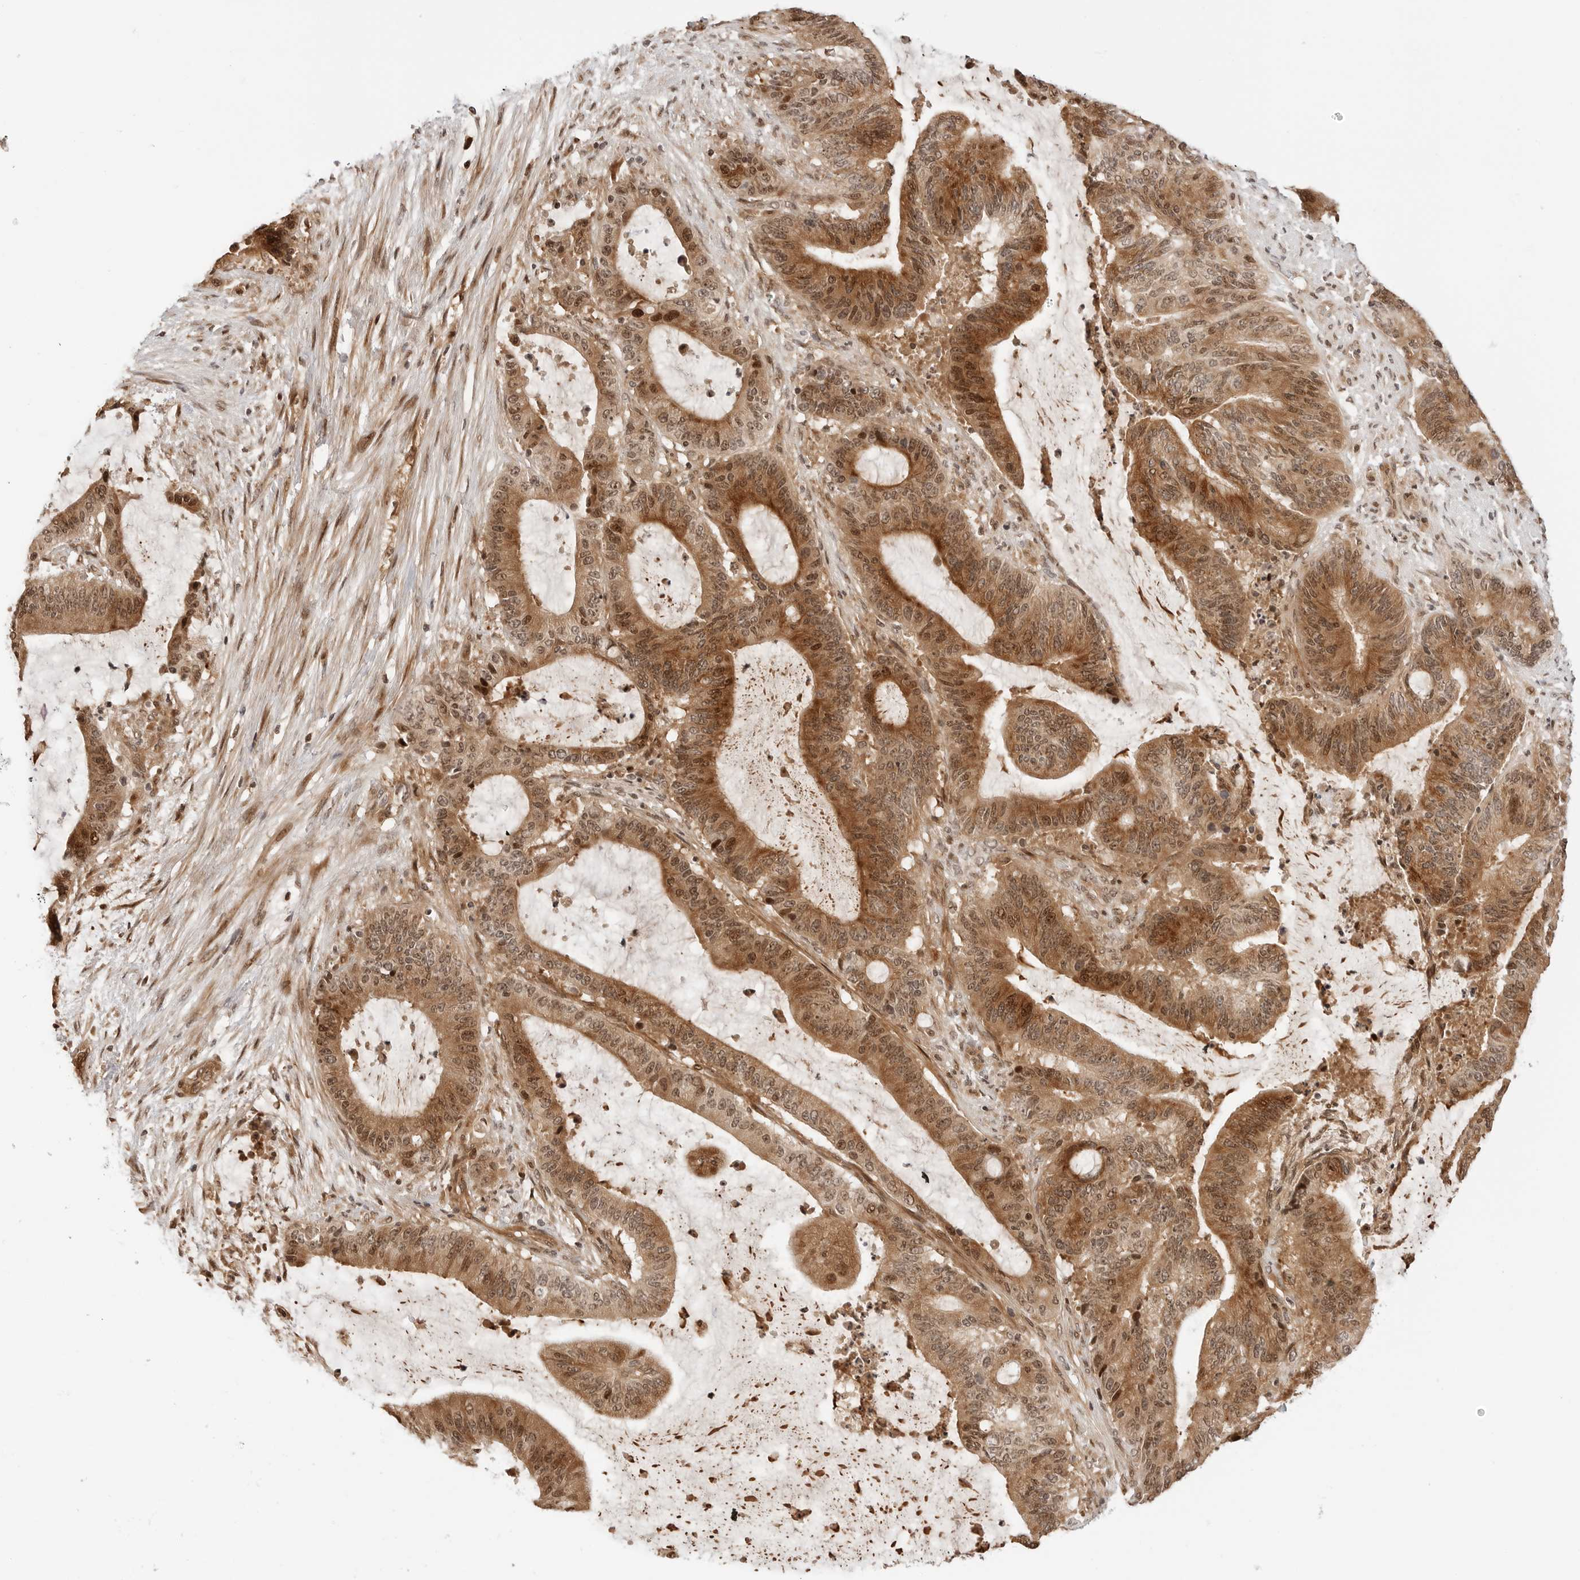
{"staining": {"intensity": "moderate", "quantity": ">75%", "location": "cytoplasmic/membranous,nuclear"}, "tissue": "liver cancer", "cell_type": "Tumor cells", "image_type": "cancer", "snomed": [{"axis": "morphology", "description": "Normal tissue, NOS"}, {"axis": "morphology", "description": "Cholangiocarcinoma"}, {"axis": "topography", "description": "Liver"}, {"axis": "topography", "description": "Peripheral nerve tissue"}], "caption": "The image exhibits staining of liver cancer (cholangiocarcinoma), revealing moderate cytoplasmic/membranous and nuclear protein positivity (brown color) within tumor cells. (Stains: DAB in brown, nuclei in blue, Microscopy: brightfield microscopy at high magnification).", "gene": "GEM", "patient": {"sex": "female", "age": 73}}